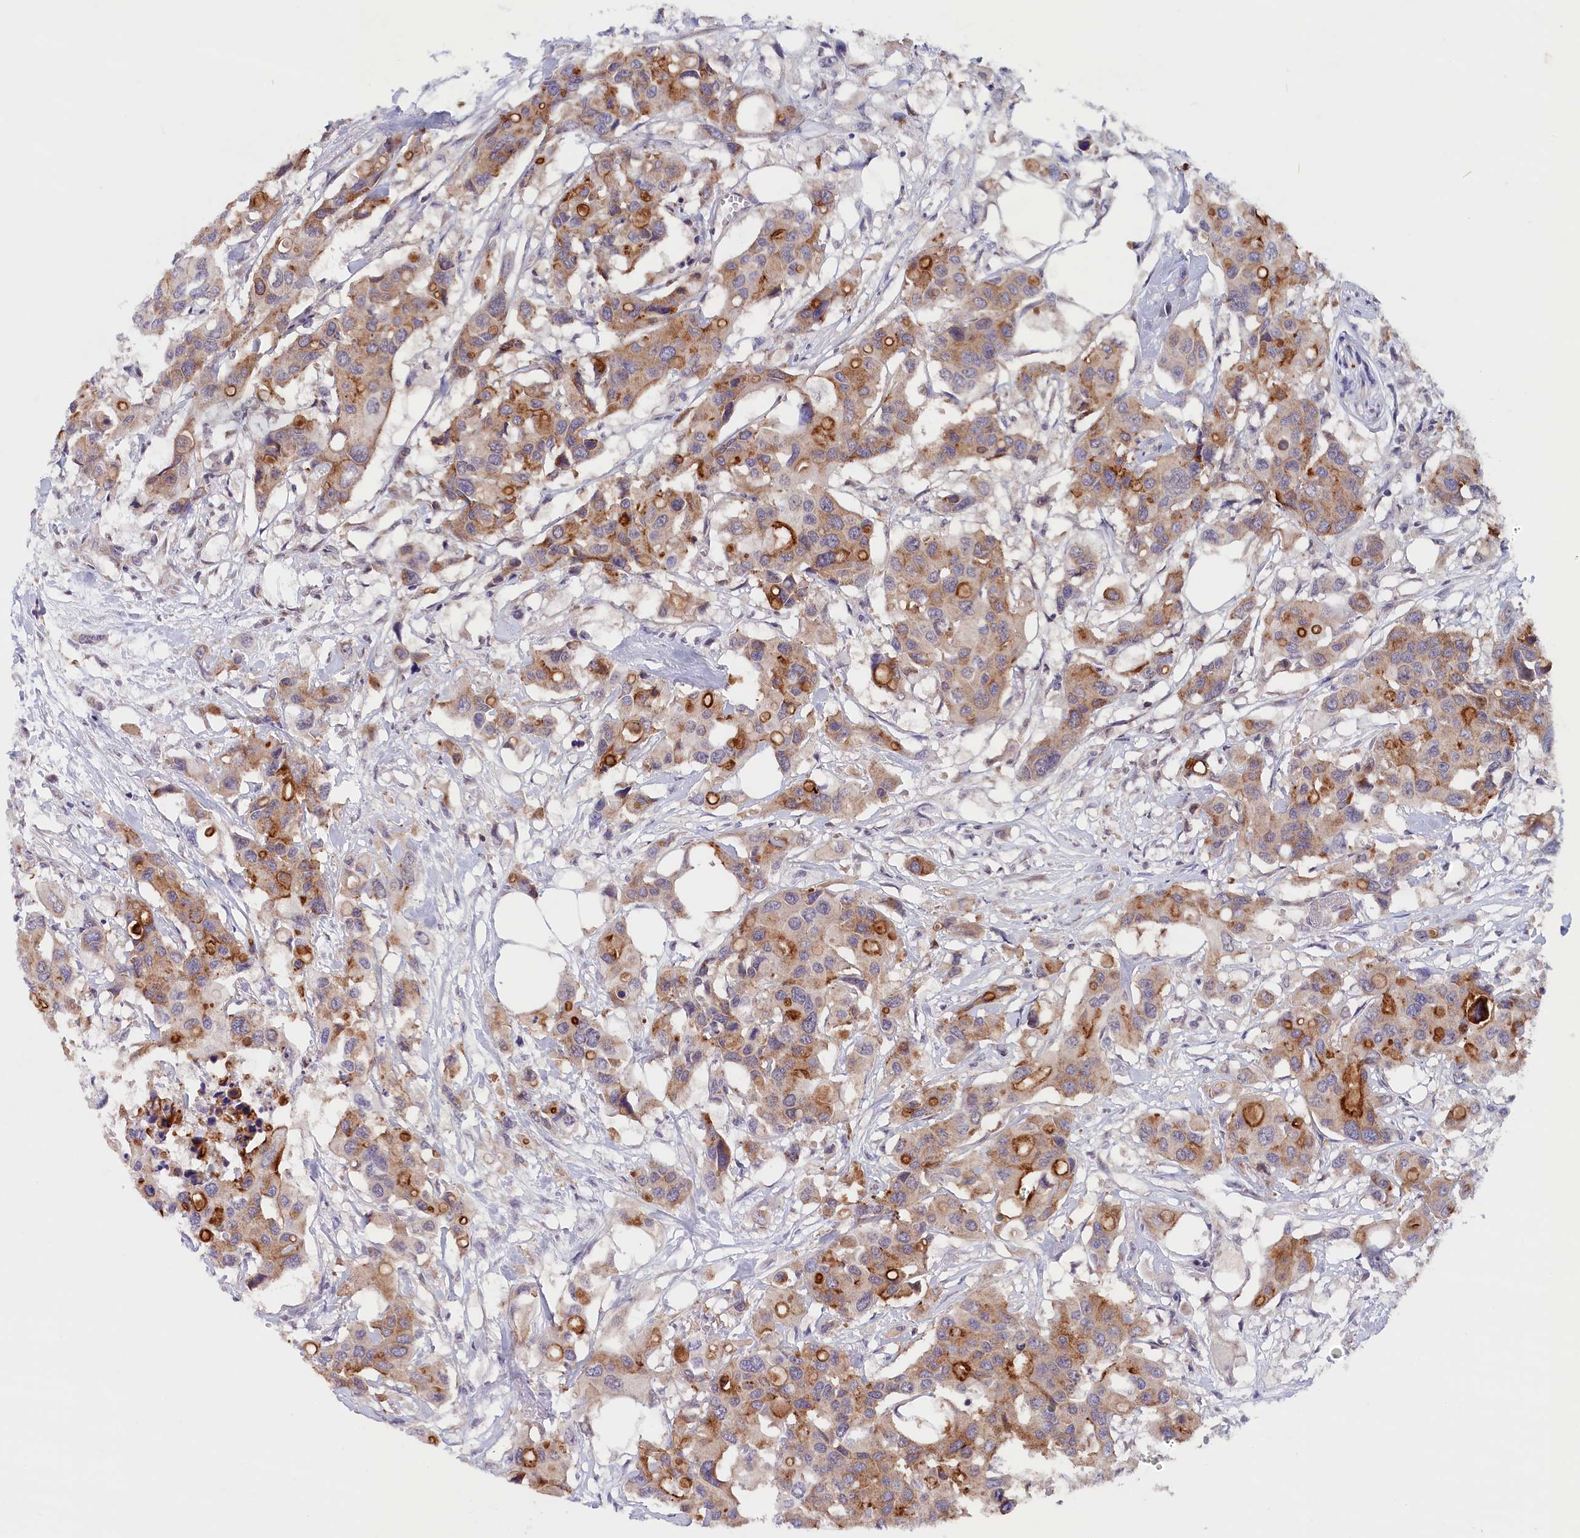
{"staining": {"intensity": "strong", "quantity": "25%-75%", "location": "cytoplasmic/membranous"}, "tissue": "colorectal cancer", "cell_type": "Tumor cells", "image_type": "cancer", "snomed": [{"axis": "morphology", "description": "Adenocarcinoma, NOS"}, {"axis": "topography", "description": "Colon"}], "caption": "Strong cytoplasmic/membranous expression is seen in about 25%-75% of tumor cells in adenocarcinoma (colorectal).", "gene": "KCNK6", "patient": {"sex": "male", "age": 77}}